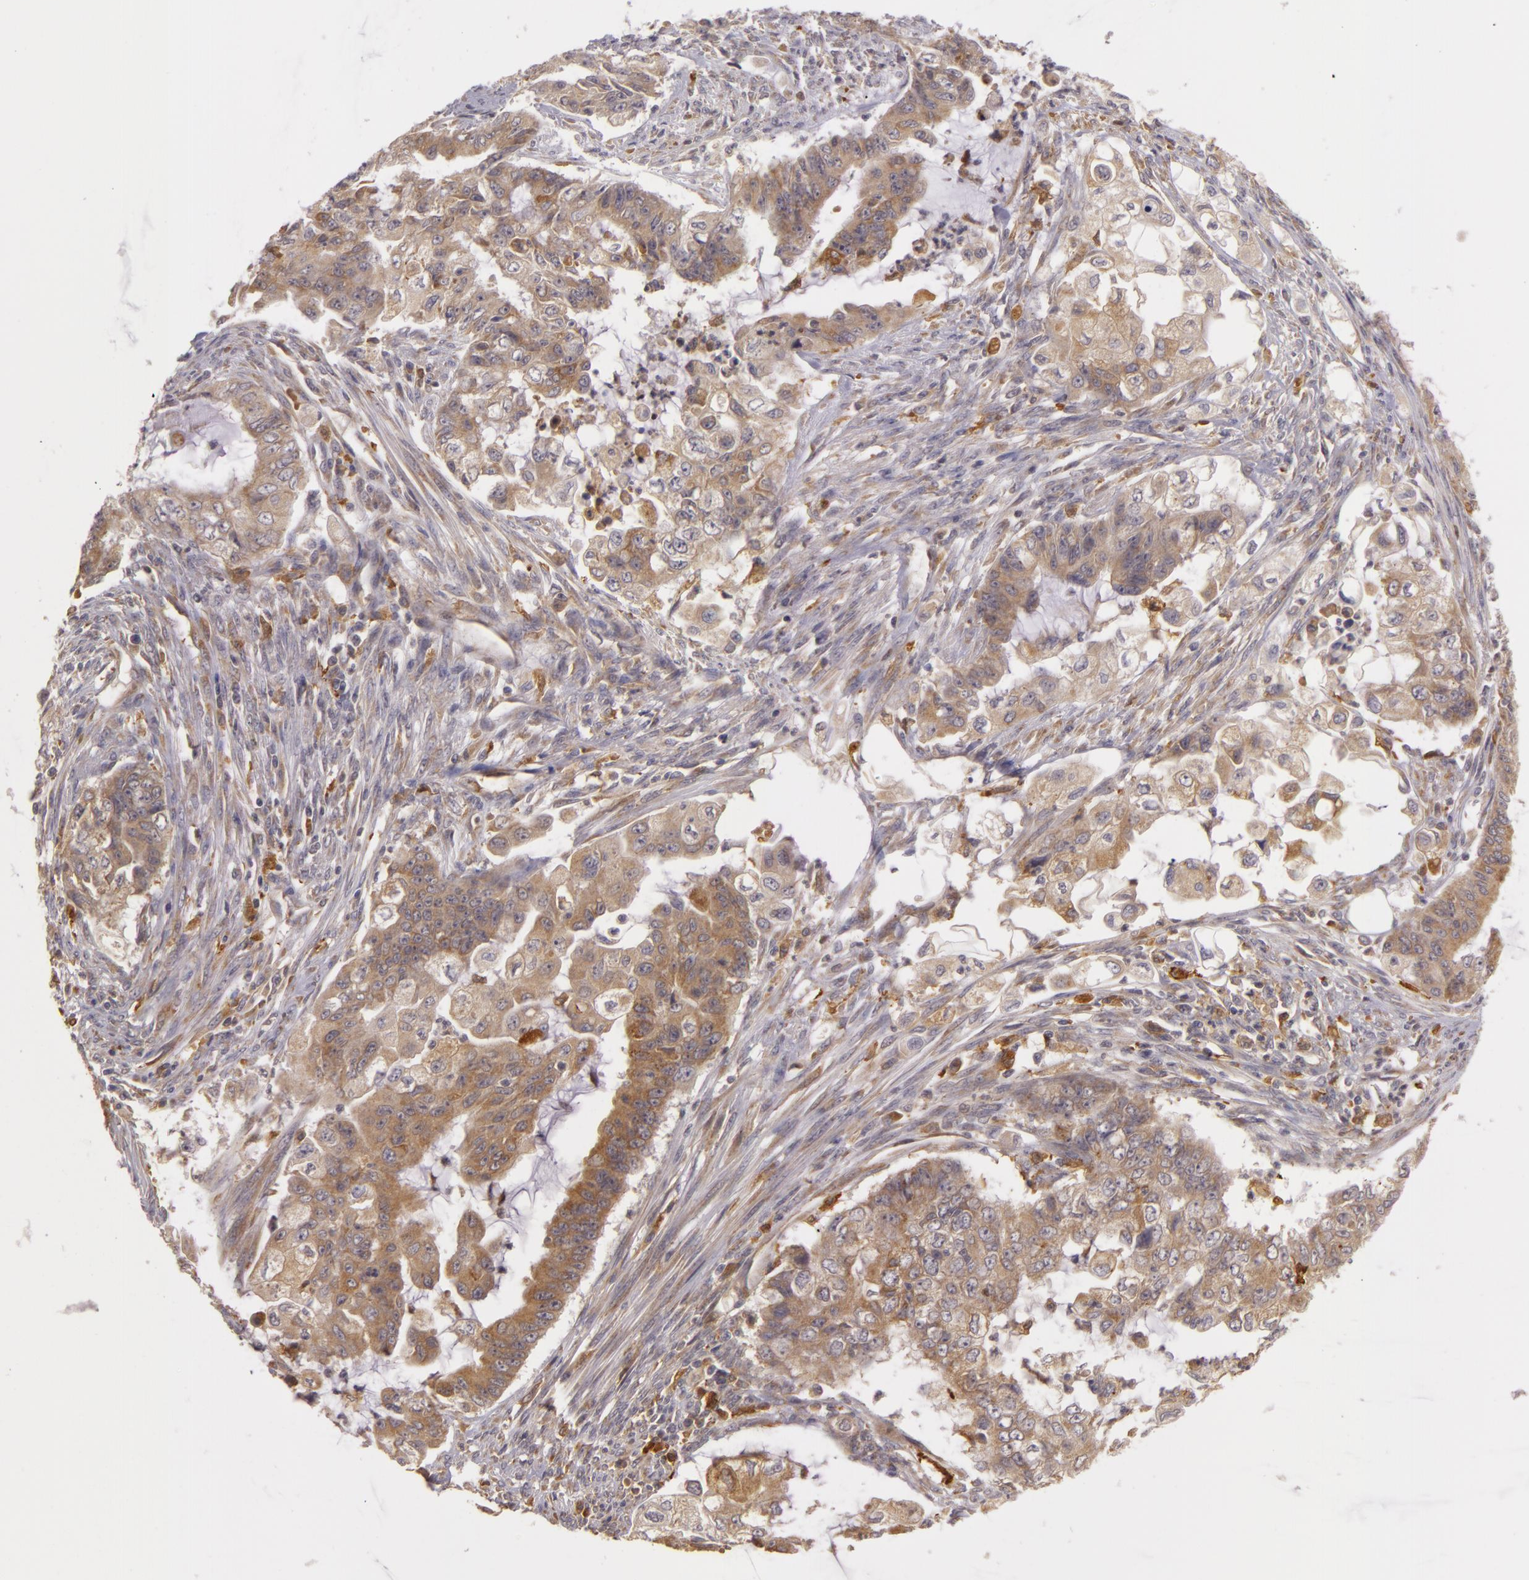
{"staining": {"intensity": "moderate", "quantity": ">75%", "location": "cytoplasmic/membranous"}, "tissue": "endometrial cancer", "cell_type": "Tumor cells", "image_type": "cancer", "snomed": [{"axis": "morphology", "description": "Adenocarcinoma, NOS"}, {"axis": "topography", "description": "Endometrium"}], "caption": "This is a photomicrograph of immunohistochemistry staining of endometrial cancer (adenocarcinoma), which shows moderate expression in the cytoplasmic/membranous of tumor cells.", "gene": "PPP1R3F", "patient": {"sex": "female", "age": 75}}